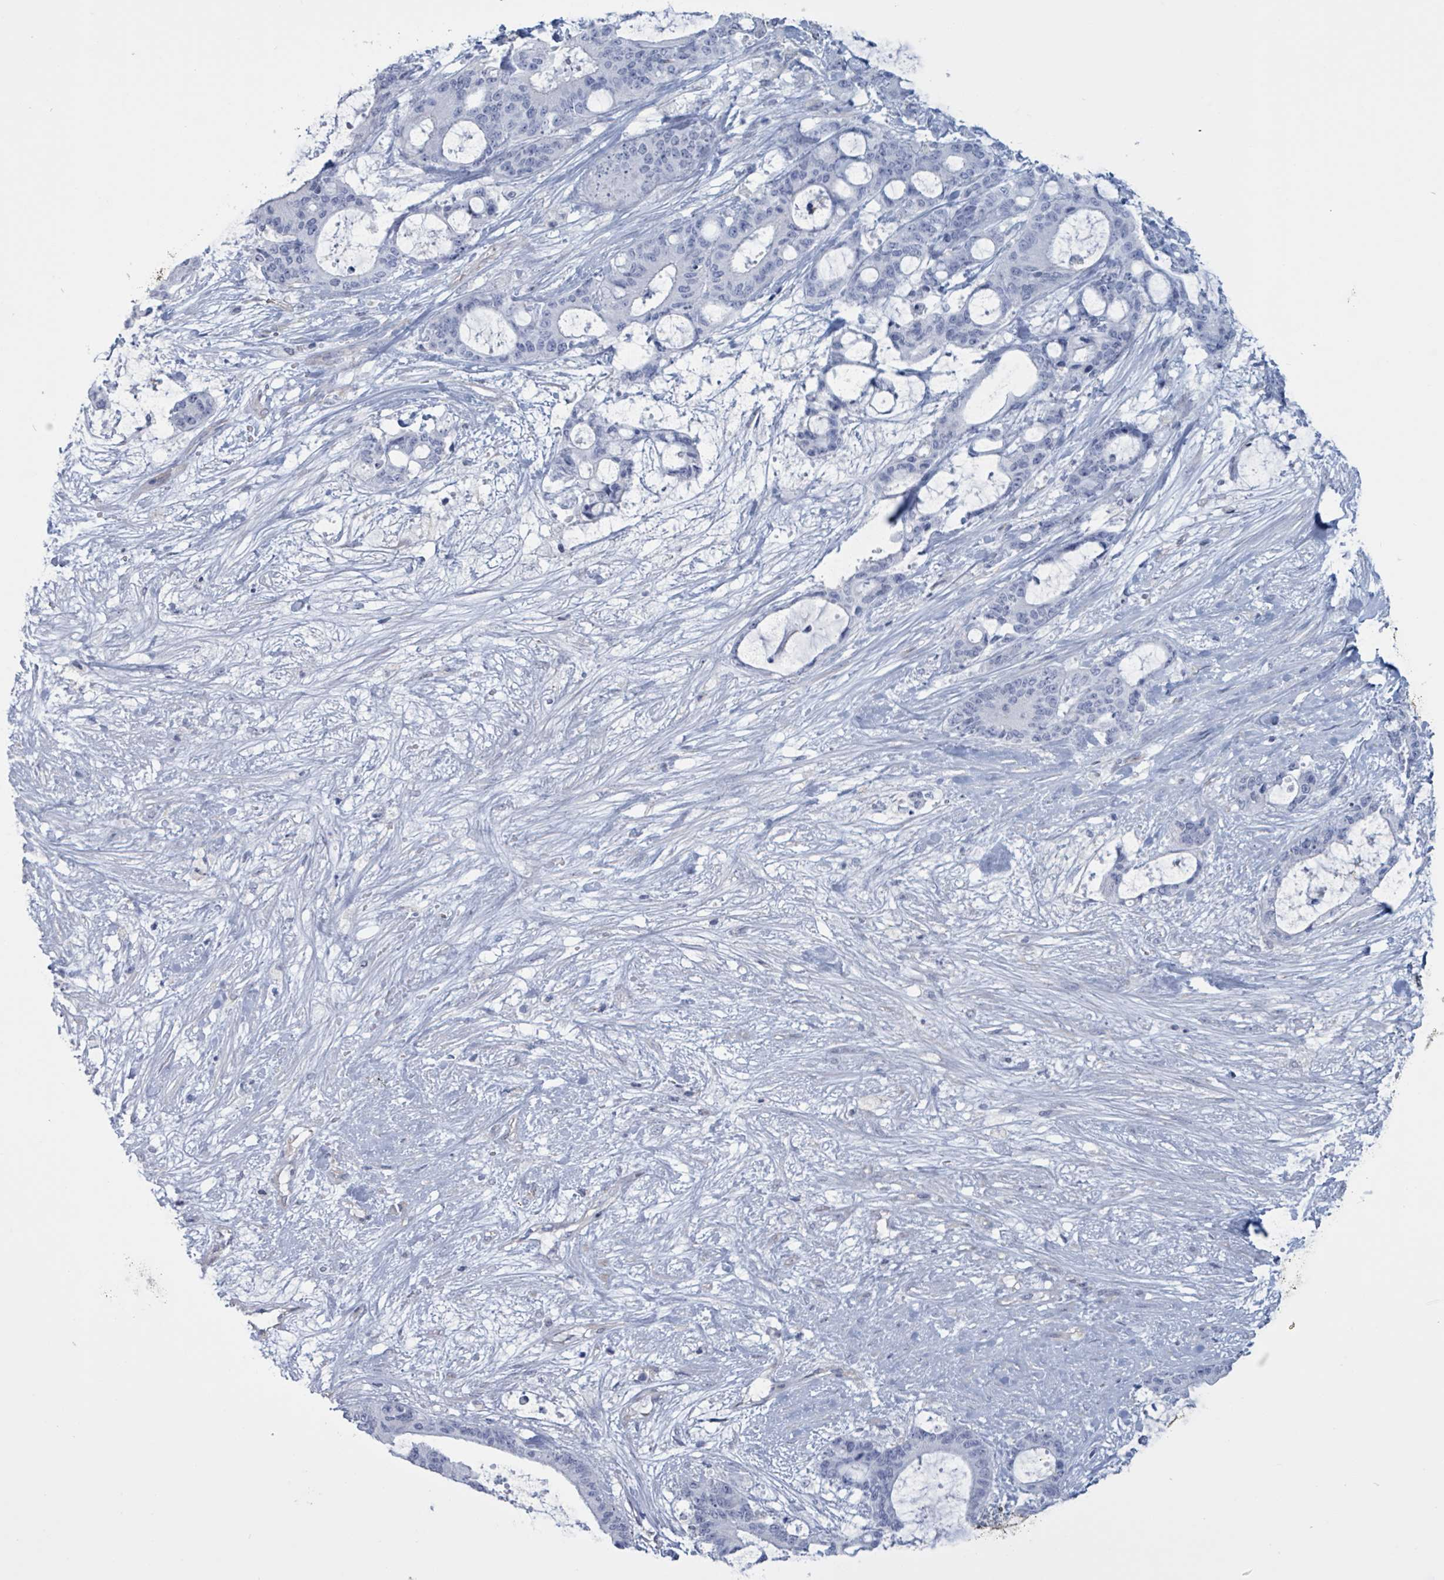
{"staining": {"intensity": "negative", "quantity": "none", "location": "none"}, "tissue": "liver cancer", "cell_type": "Tumor cells", "image_type": "cancer", "snomed": [{"axis": "morphology", "description": "Normal tissue, NOS"}, {"axis": "morphology", "description": "Cholangiocarcinoma"}, {"axis": "topography", "description": "Liver"}, {"axis": "topography", "description": "Peripheral nerve tissue"}], "caption": "There is no significant expression in tumor cells of liver cholangiocarcinoma.", "gene": "CT45A5", "patient": {"sex": "female", "age": 73}}